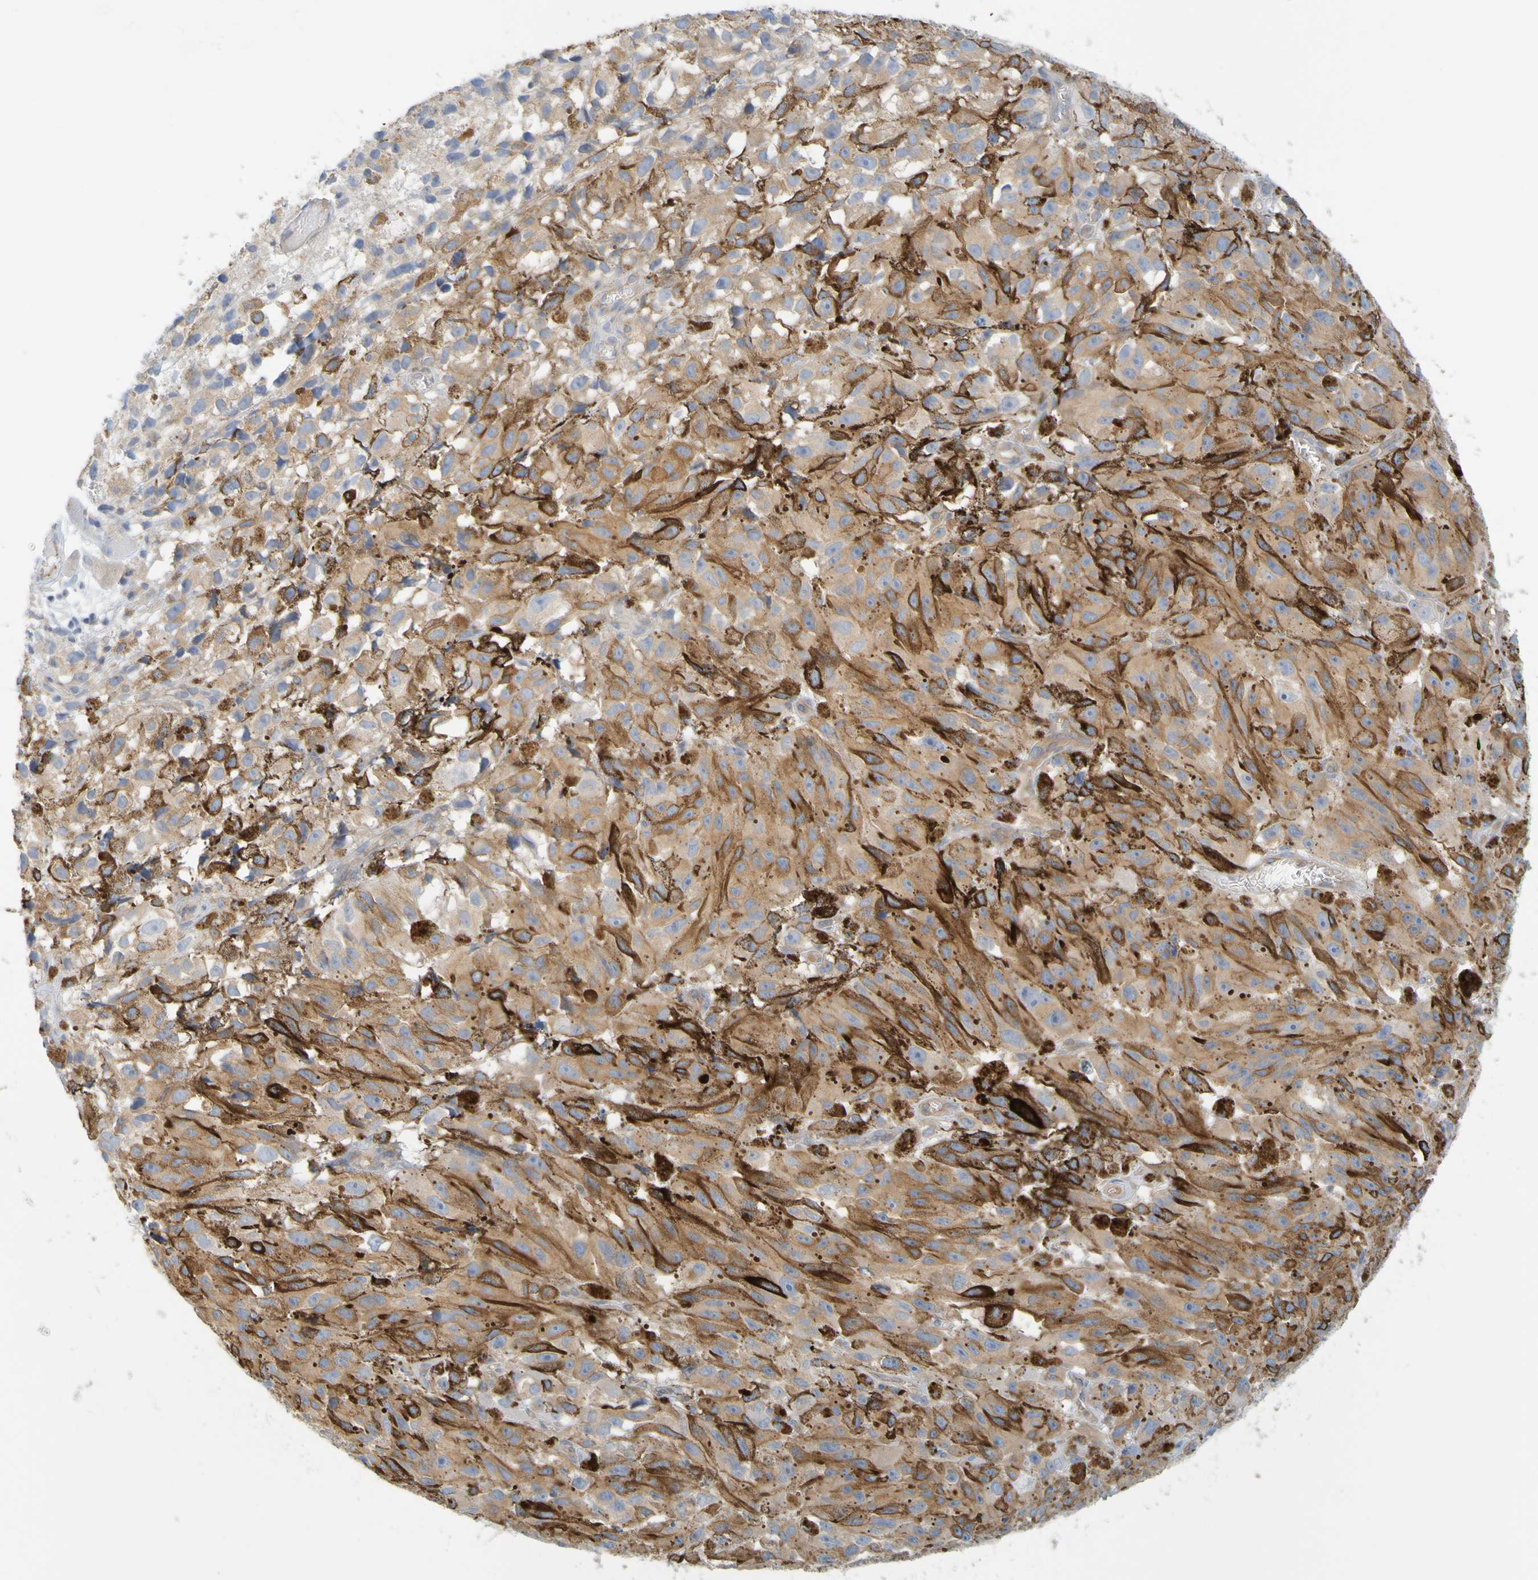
{"staining": {"intensity": "moderate", "quantity": ">75%", "location": "cytoplasmic/membranous"}, "tissue": "melanoma", "cell_type": "Tumor cells", "image_type": "cancer", "snomed": [{"axis": "morphology", "description": "Malignant melanoma, NOS"}, {"axis": "topography", "description": "Skin"}], "caption": "Tumor cells demonstrate medium levels of moderate cytoplasmic/membranous staining in about >75% of cells in human malignant melanoma.", "gene": "APPL1", "patient": {"sex": "female", "age": 104}}